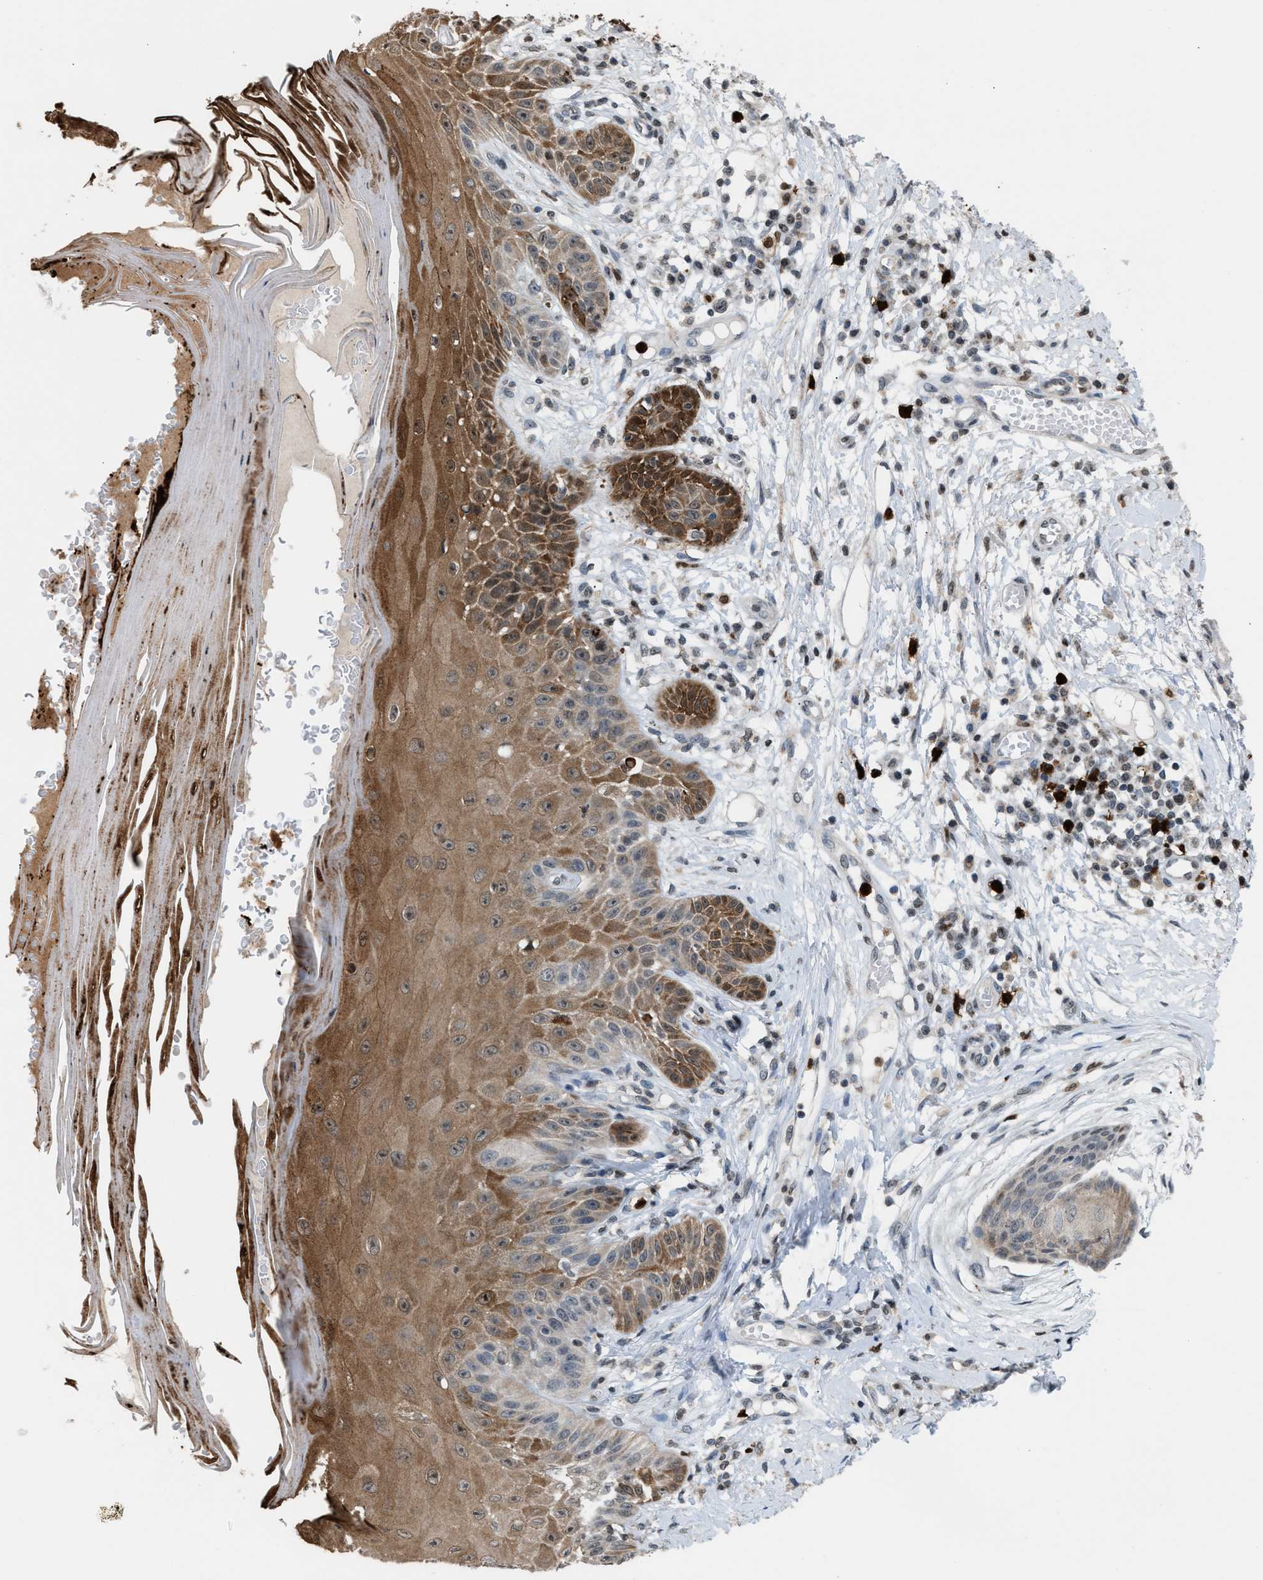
{"staining": {"intensity": "negative", "quantity": "none", "location": "none"}, "tissue": "skin", "cell_type": "Fibroblasts", "image_type": "normal", "snomed": [{"axis": "morphology", "description": "Normal tissue, NOS"}, {"axis": "topography", "description": "Skin"}, {"axis": "topography", "description": "Peripheral nerve tissue"}], "caption": "High power microscopy image of an IHC photomicrograph of benign skin, revealing no significant expression in fibroblasts.", "gene": "PRUNE2", "patient": {"sex": "male", "age": 24}}